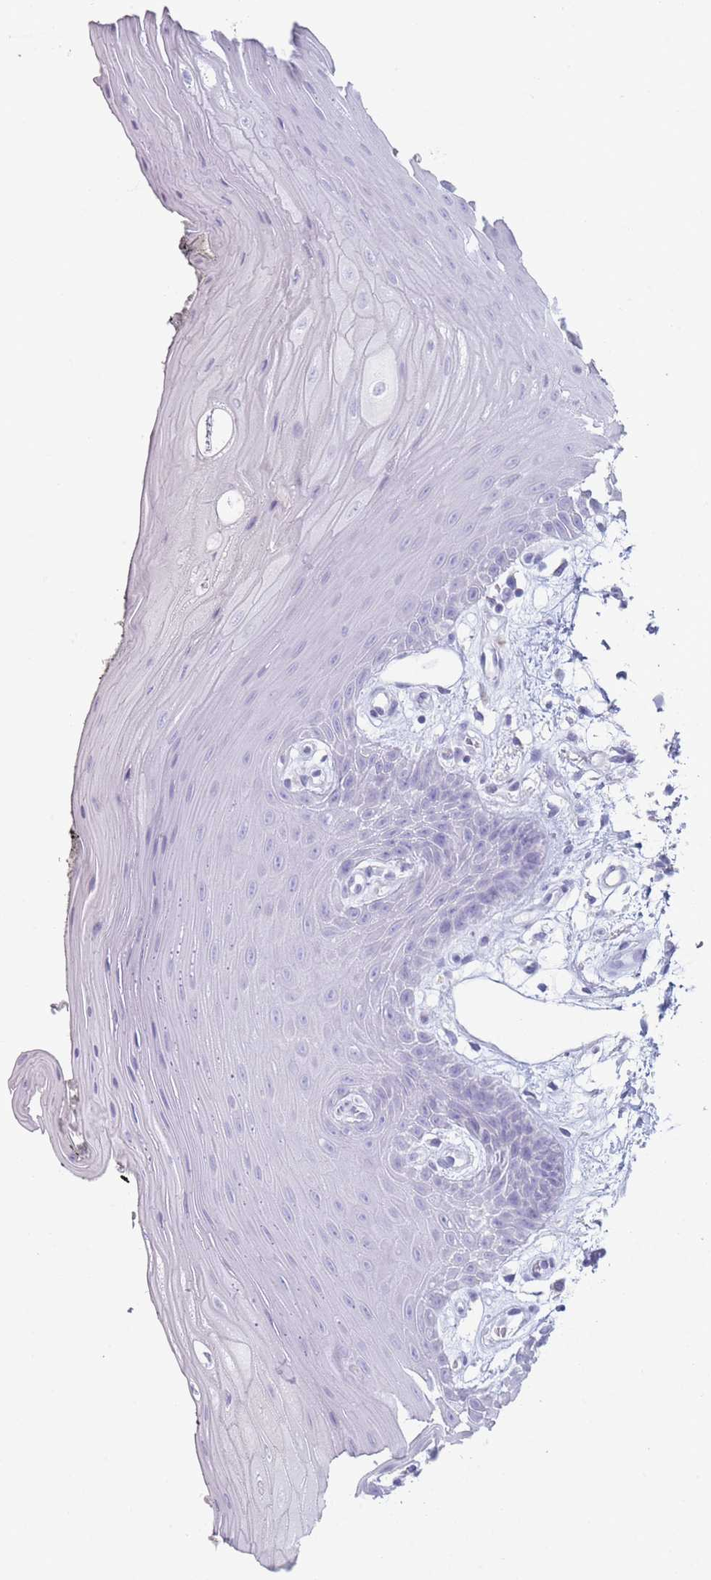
{"staining": {"intensity": "negative", "quantity": "none", "location": "none"}, "tissue": "oral mucosa", "cell_type": "Squamous epithelial cells", "image_type": "normal", "snomed": [{"axis": "morphology", "description": "Normal tissue, NOS"}, {"axis": "topography", "description": "Oral tissue"}, {"axis": "topography", "description": "Tounge, NOS"}], "caption": "A high-resolution micrograph shows IHC staining of normal oral mucosa, which exhibits no significant staining in squamous epithelial cells.", "gene": "GPR12", "patient": {"sex": "female", "age": 59}}